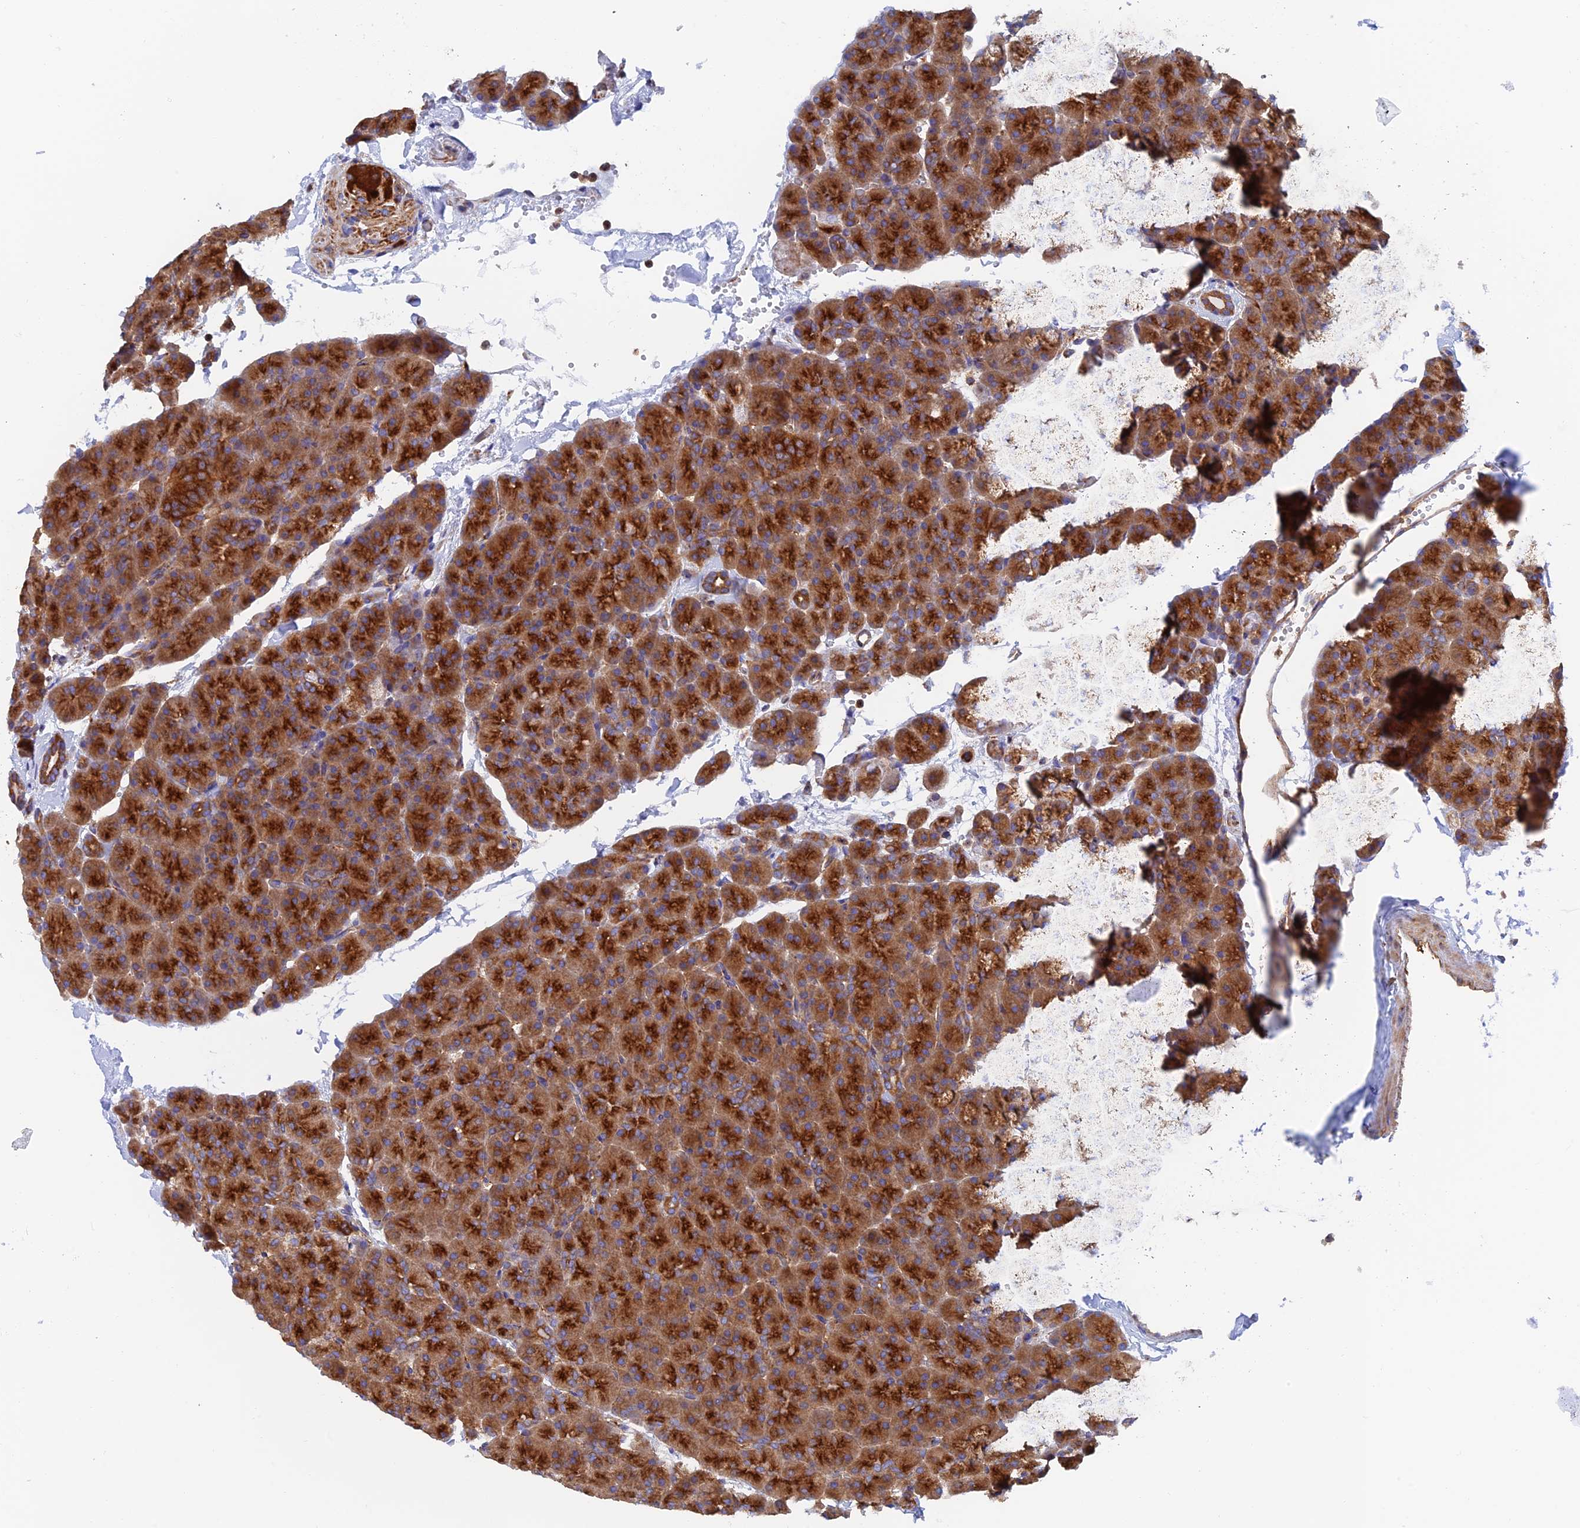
{"staining": {"intensity": "strong", "quantity": ">75%", "location": "cytoplasmic/membranous"}, "tissue": "pancreas", "cell_type": "Exocrine glandular cells", "image_type": "normal", "snomed": [{"axis": "morphology", "description": "Normal tissue, NOS"}, {"axis": "topography", "description": "Pancreas"}], "caption": "An image of pancreas stained for a protein displays strong cytoplasmic/membranous brown staining in exocrine glandular cells.", "gene": "DCTN2", "patient": {"sex": "male", "age": 36}}